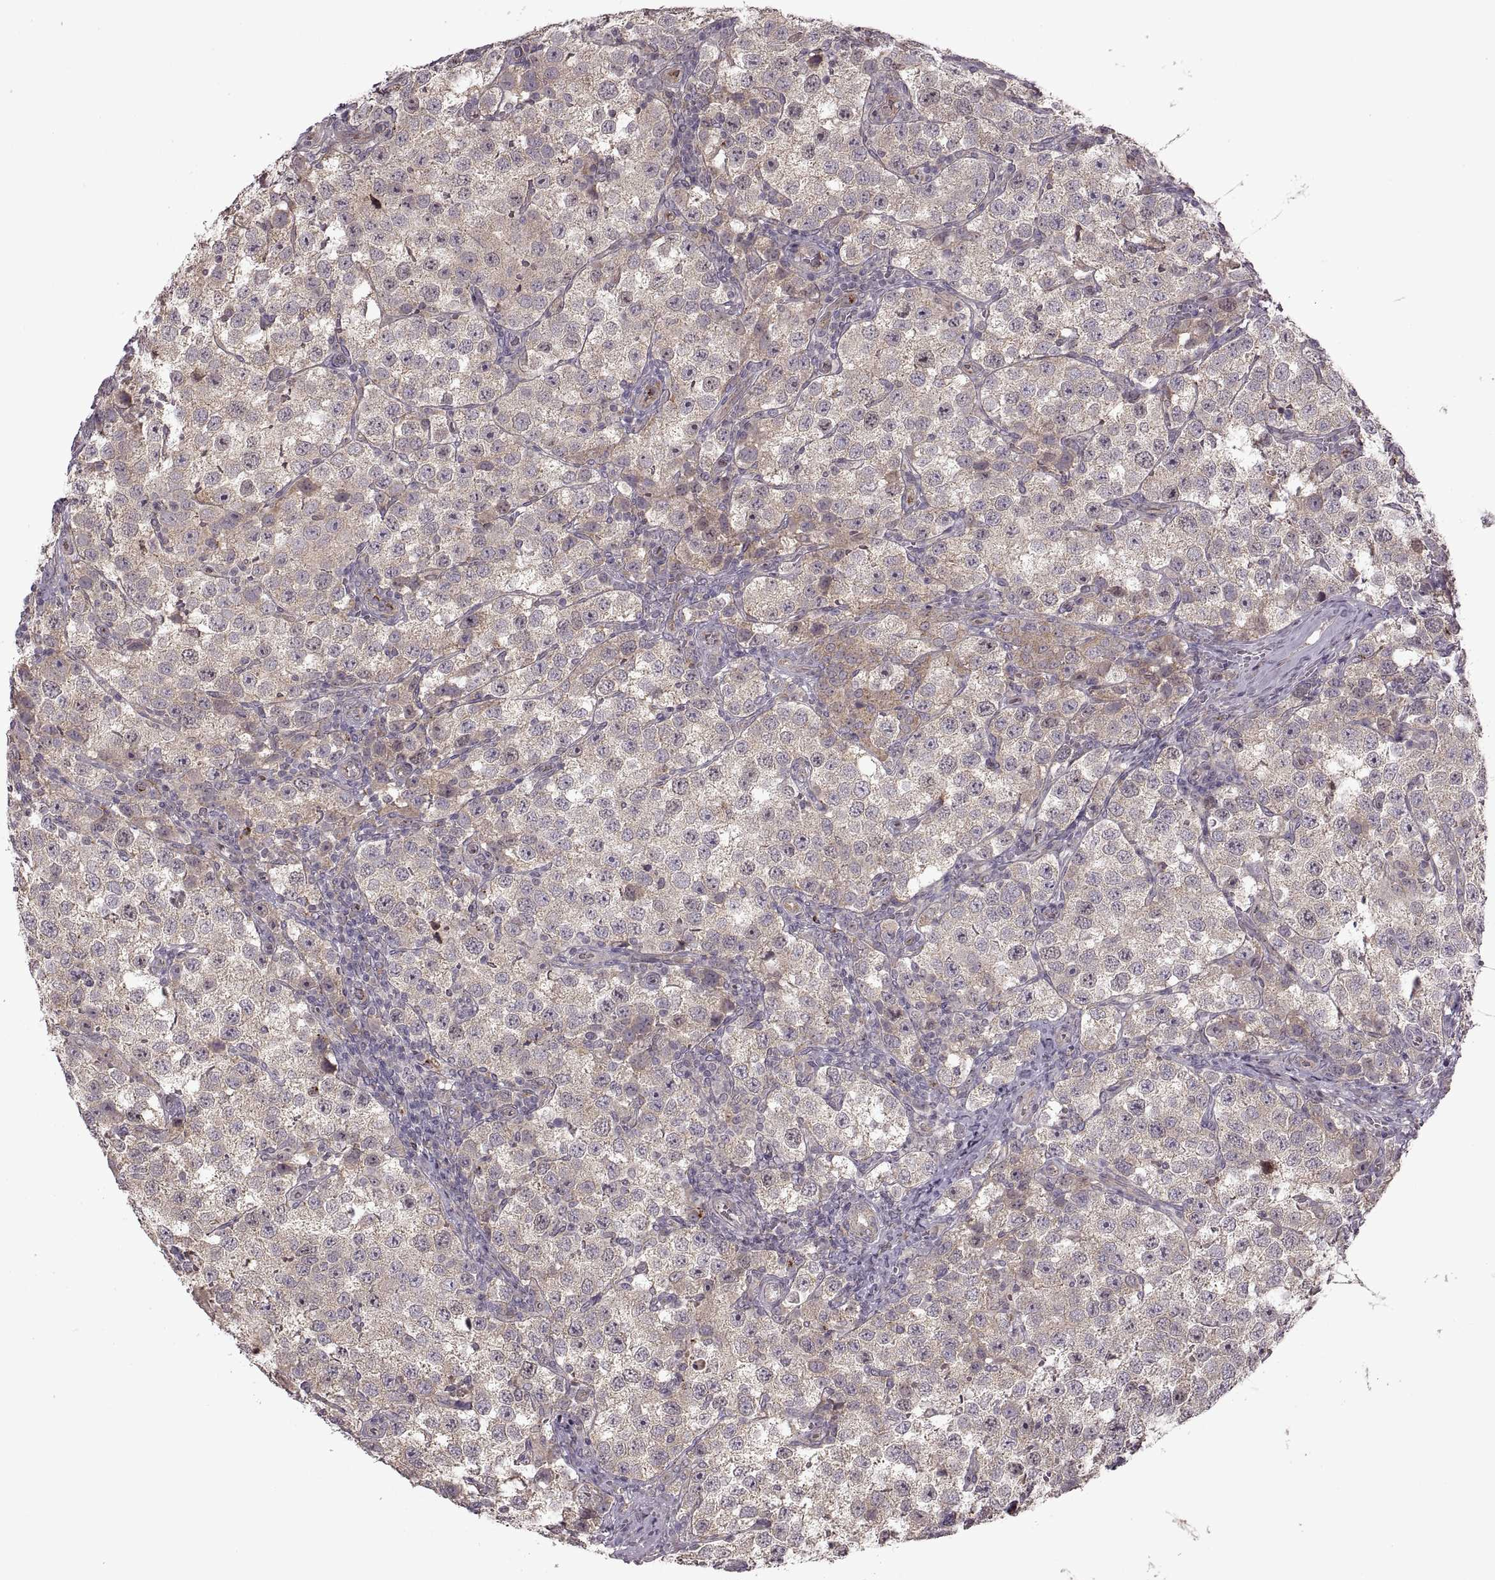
{"staining": {"intensity": "weak", "quantity": ">75%", "location": "cytoplasmic/membranous"}, "tissue": "testis cancer", "cell_type": "Tumor cells", "image_type": "cancer", "snomed": [{"axis": "morphology", "description": "Seminoma, NOS"}, {"axis": "topography", "description": "Testis"}], "caption": "A photomicrograph showing weak cytoplasmic/membranous positivity in approximately >75% of tumor cells in testis cancer (seminoma), as visualized by brown immunohistochemical staining.", "gene": "PIERCE1", "patient": {"sex": "male", "age": 37}}